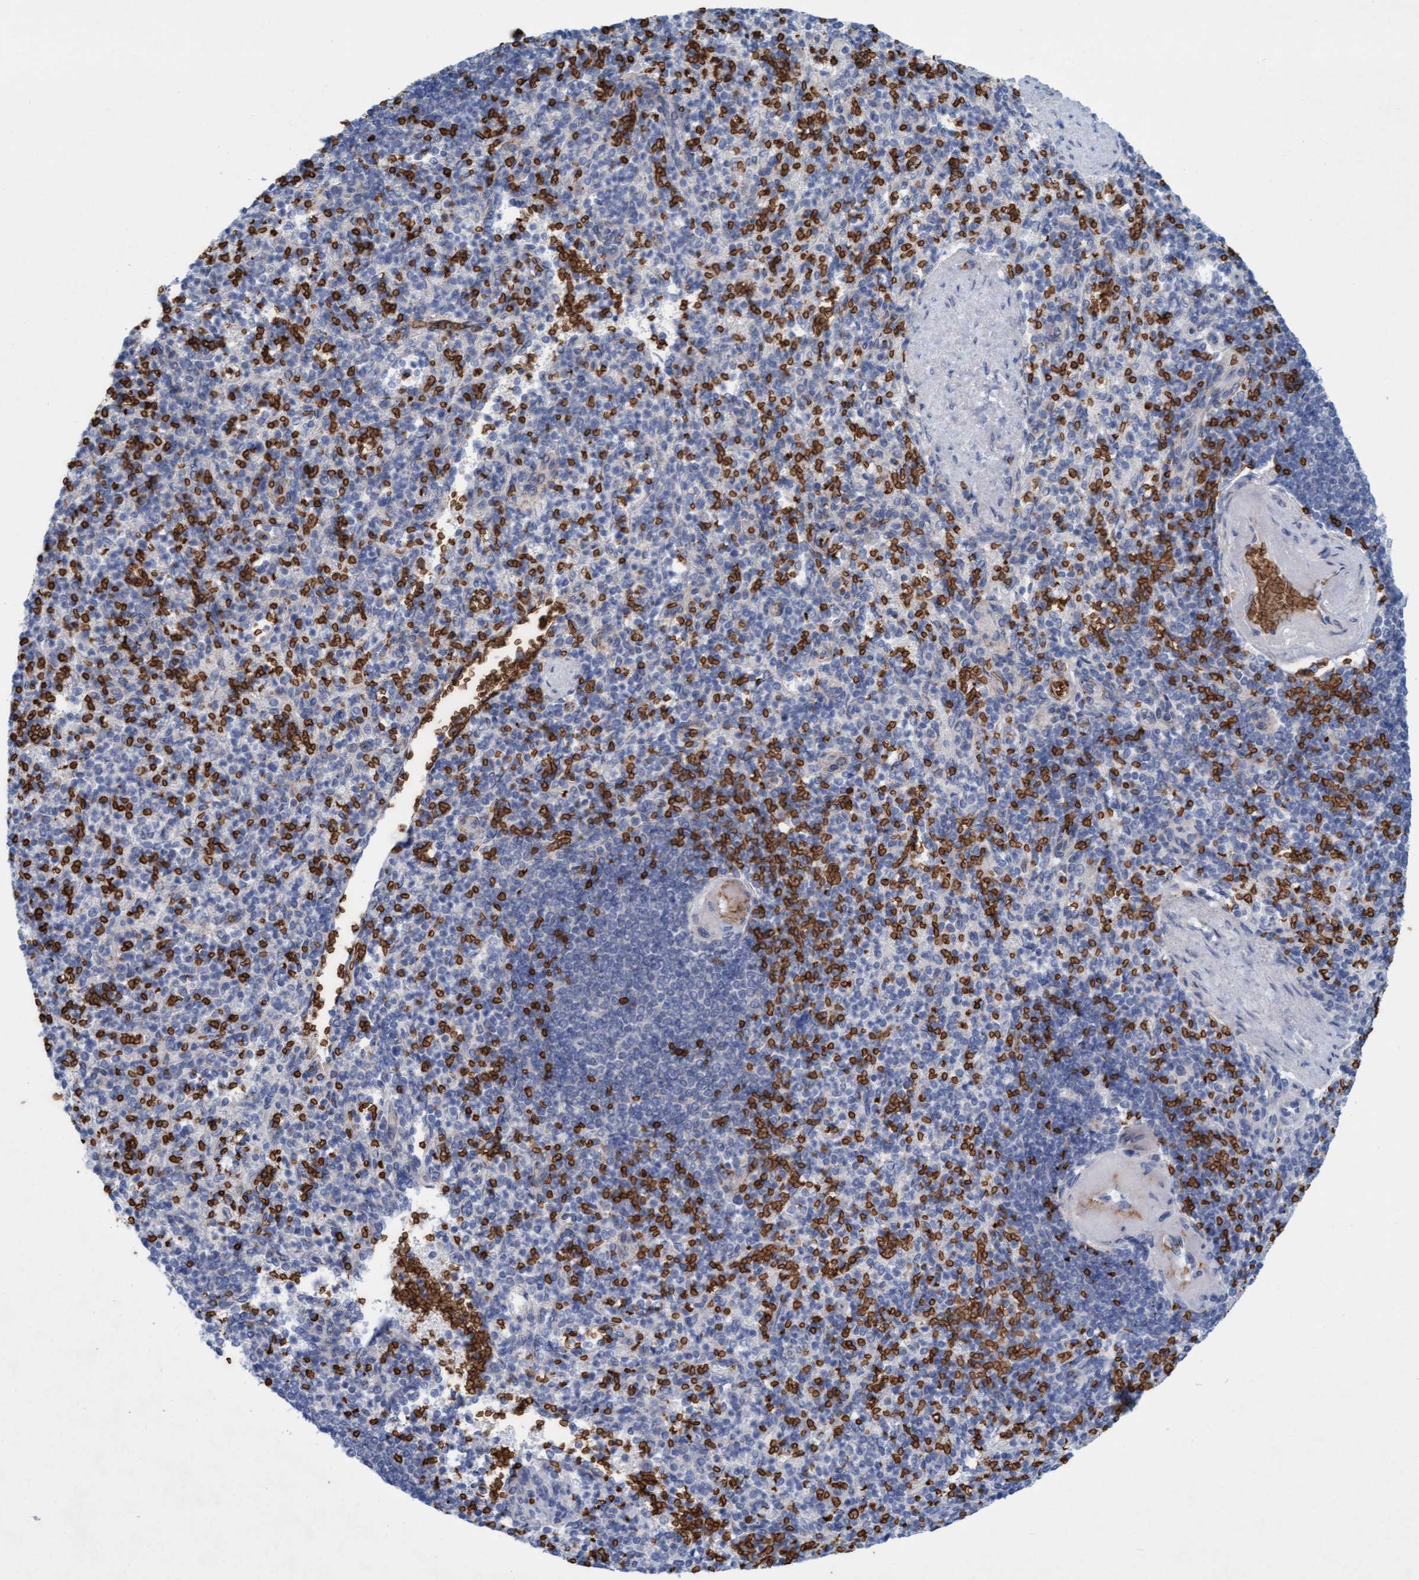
{"staining": {"intensity": "negative", "quantity": "none", "location": "none"}, "tissue": "spleen", "cell_type": "Cells in red pulp", "image_type": "normal", "snomed": [{"axis": "morphology", "description": "Normal tissue, NOS"}, {"axis": "topography", "description": "Spleen"}], "caption": "DAB (3,3'-diaminobenzidine) immunohistochemical staining of unremarkable human spleen shows no significant expression in cells in red pulp. Nuclei are stained in blue.", "gene": "SPEM2", "patient": {"sex": "female", "age": 74}}